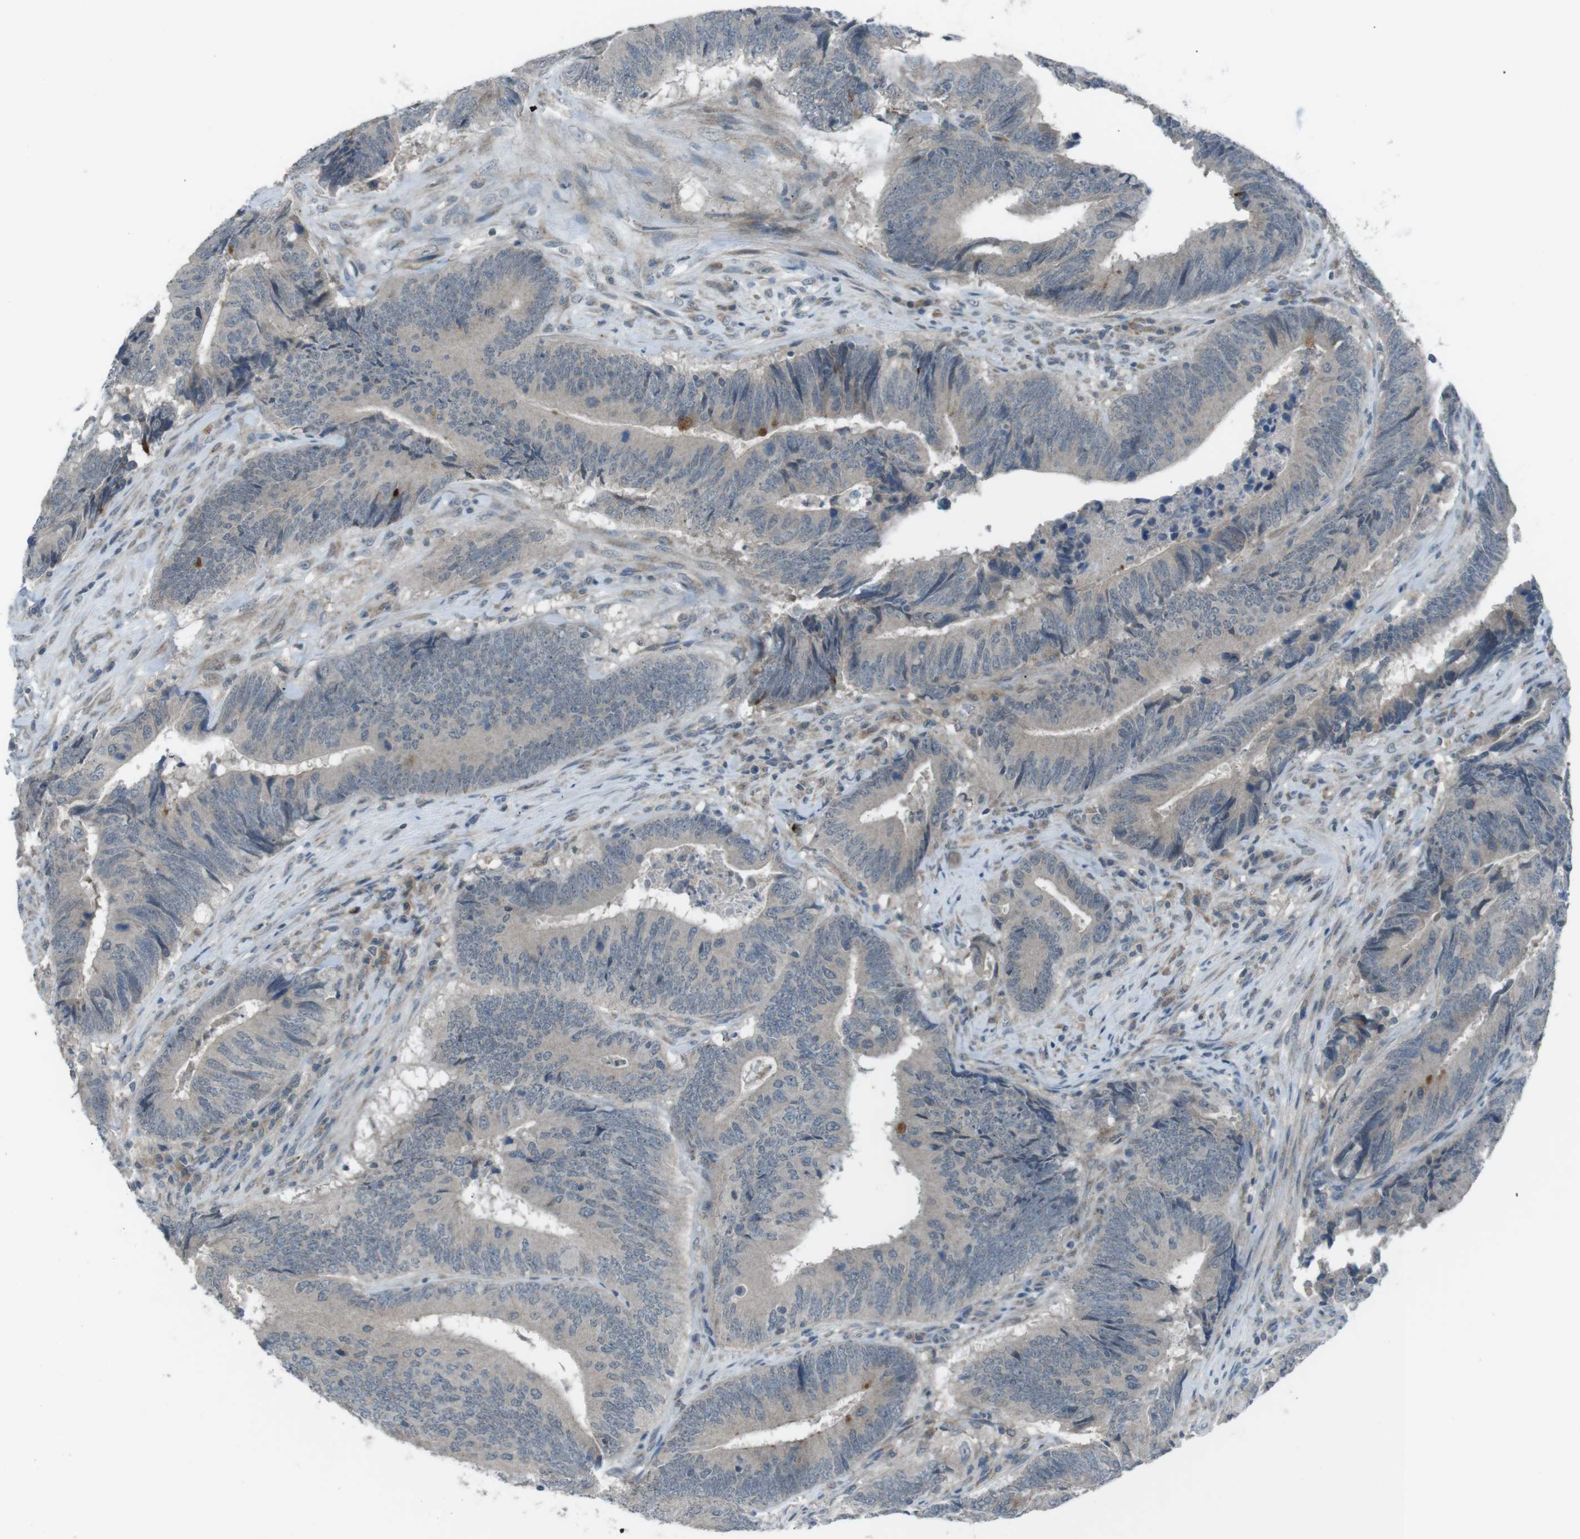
{"staining": {"intensity": "negative", "quantity": "none", "location": "none"}, "tissue": "colorectal cancer", "cell_type": "Tumor cells", "image_type": "cancer", "snomed": [{"axis": "morphology", "description": "Normal tissue, NOS"}, {"axis": "morphology", "description": "Adenocarcinoma, NOS"}, {"axis": "topography", "description": "Colon"}], "caption": "High magnification brightfield microscopy of adenocarcinoma (colorectal) stained with DAB (brown) and counterstained with hematoxylin (blue): tumor cells show no significant expression.", "gene": "FCRLA", "patient": {"sex": "male", "age": 56}}